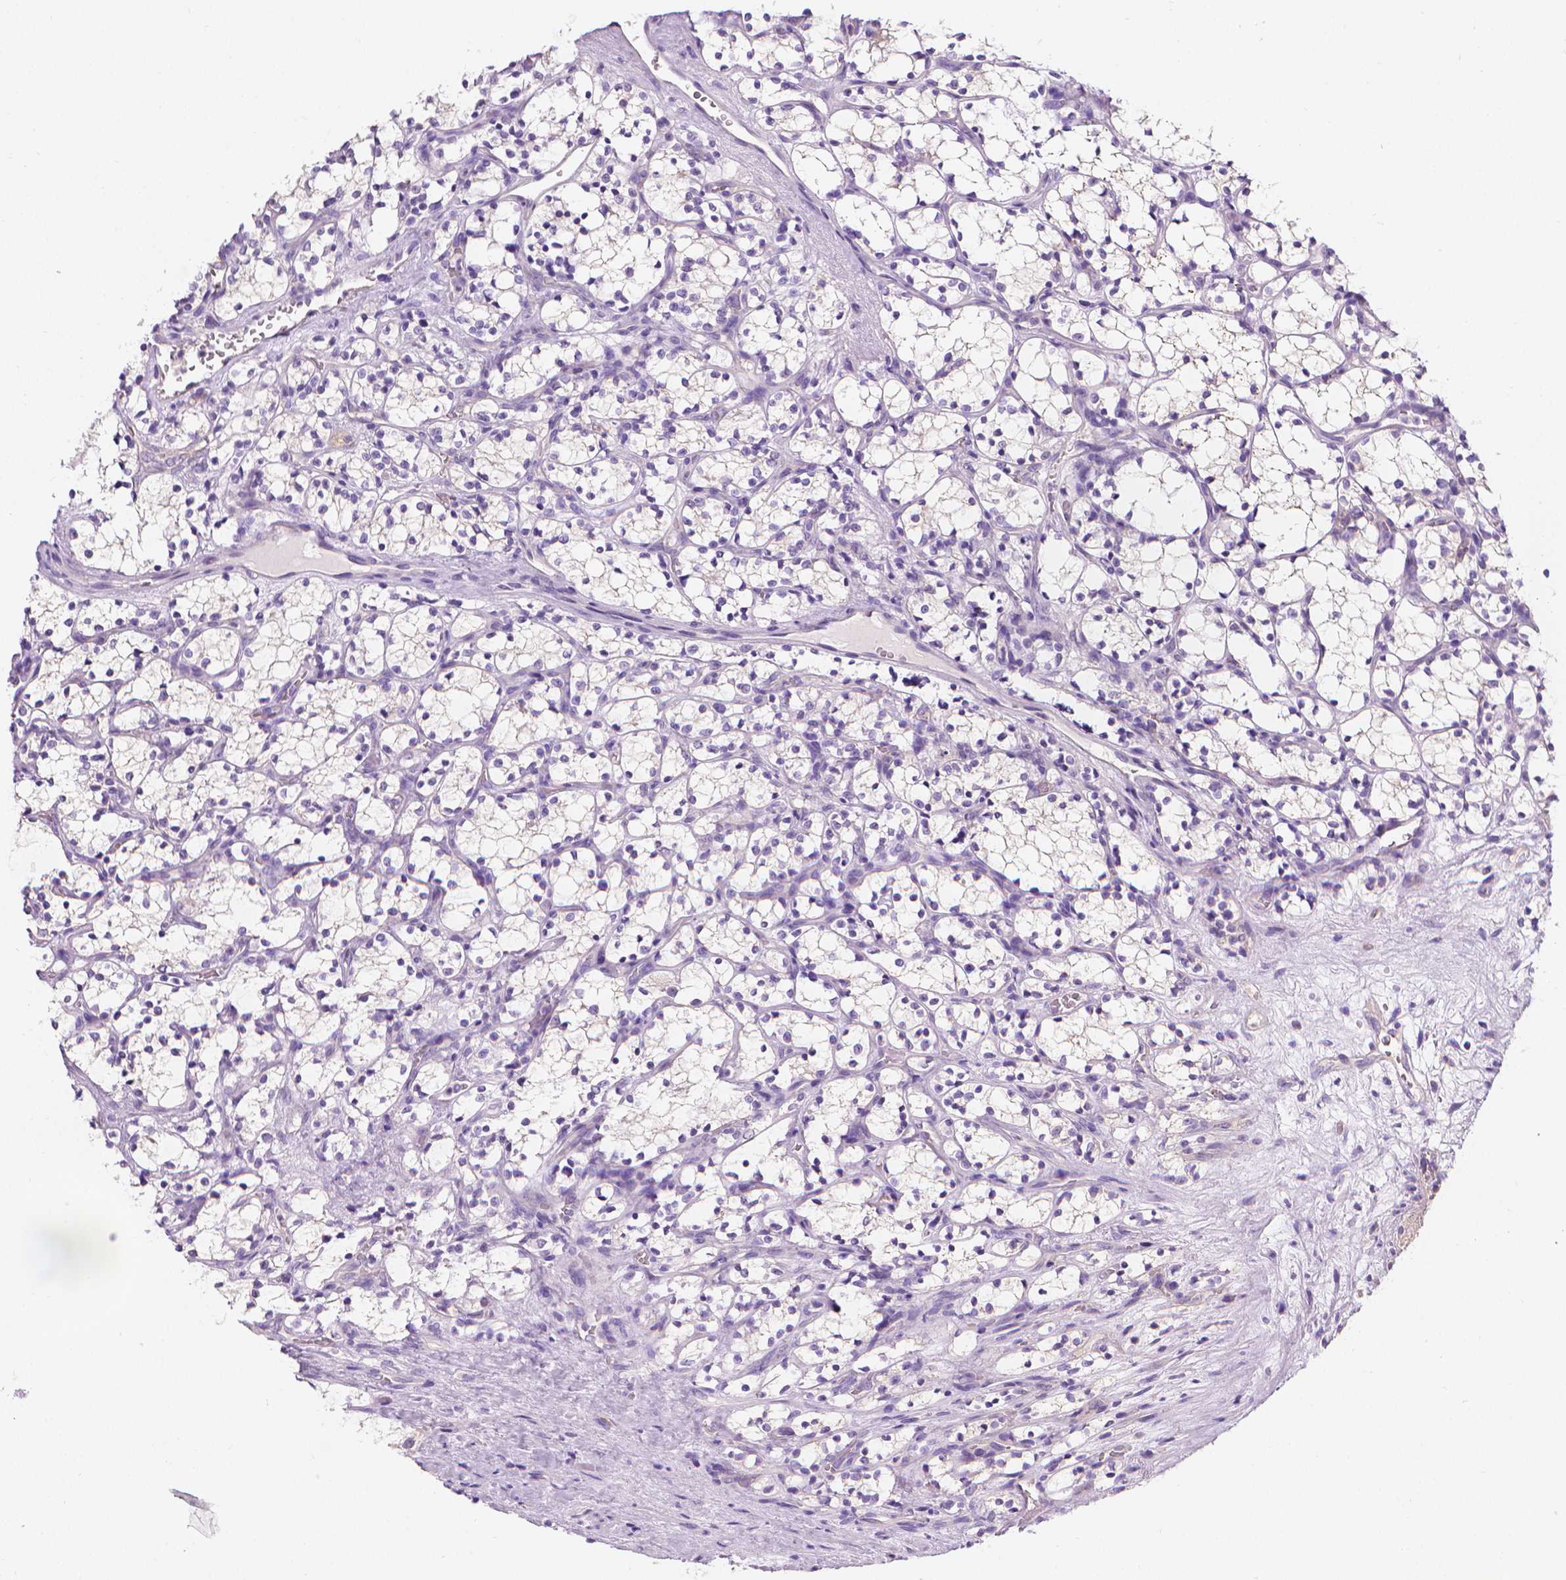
{"staining": {"intensity": "negative", "quantity": "none", "location": "none"}, "tissue": "renal cancer", "cell_type": "Tumor cells", "image_type": "cancer", "snomed": [{"axis": "morphology", "description": "Adenocarcinoma, NOS"}, {"axis": "topography", "description": "Kidney"}], "caption": "Micrograph shows no protein staining in tumor cells of adenocarcinoma (renal) tissue.", "gene": "FASN", "patient": {"sex": "female", "age": 69}}